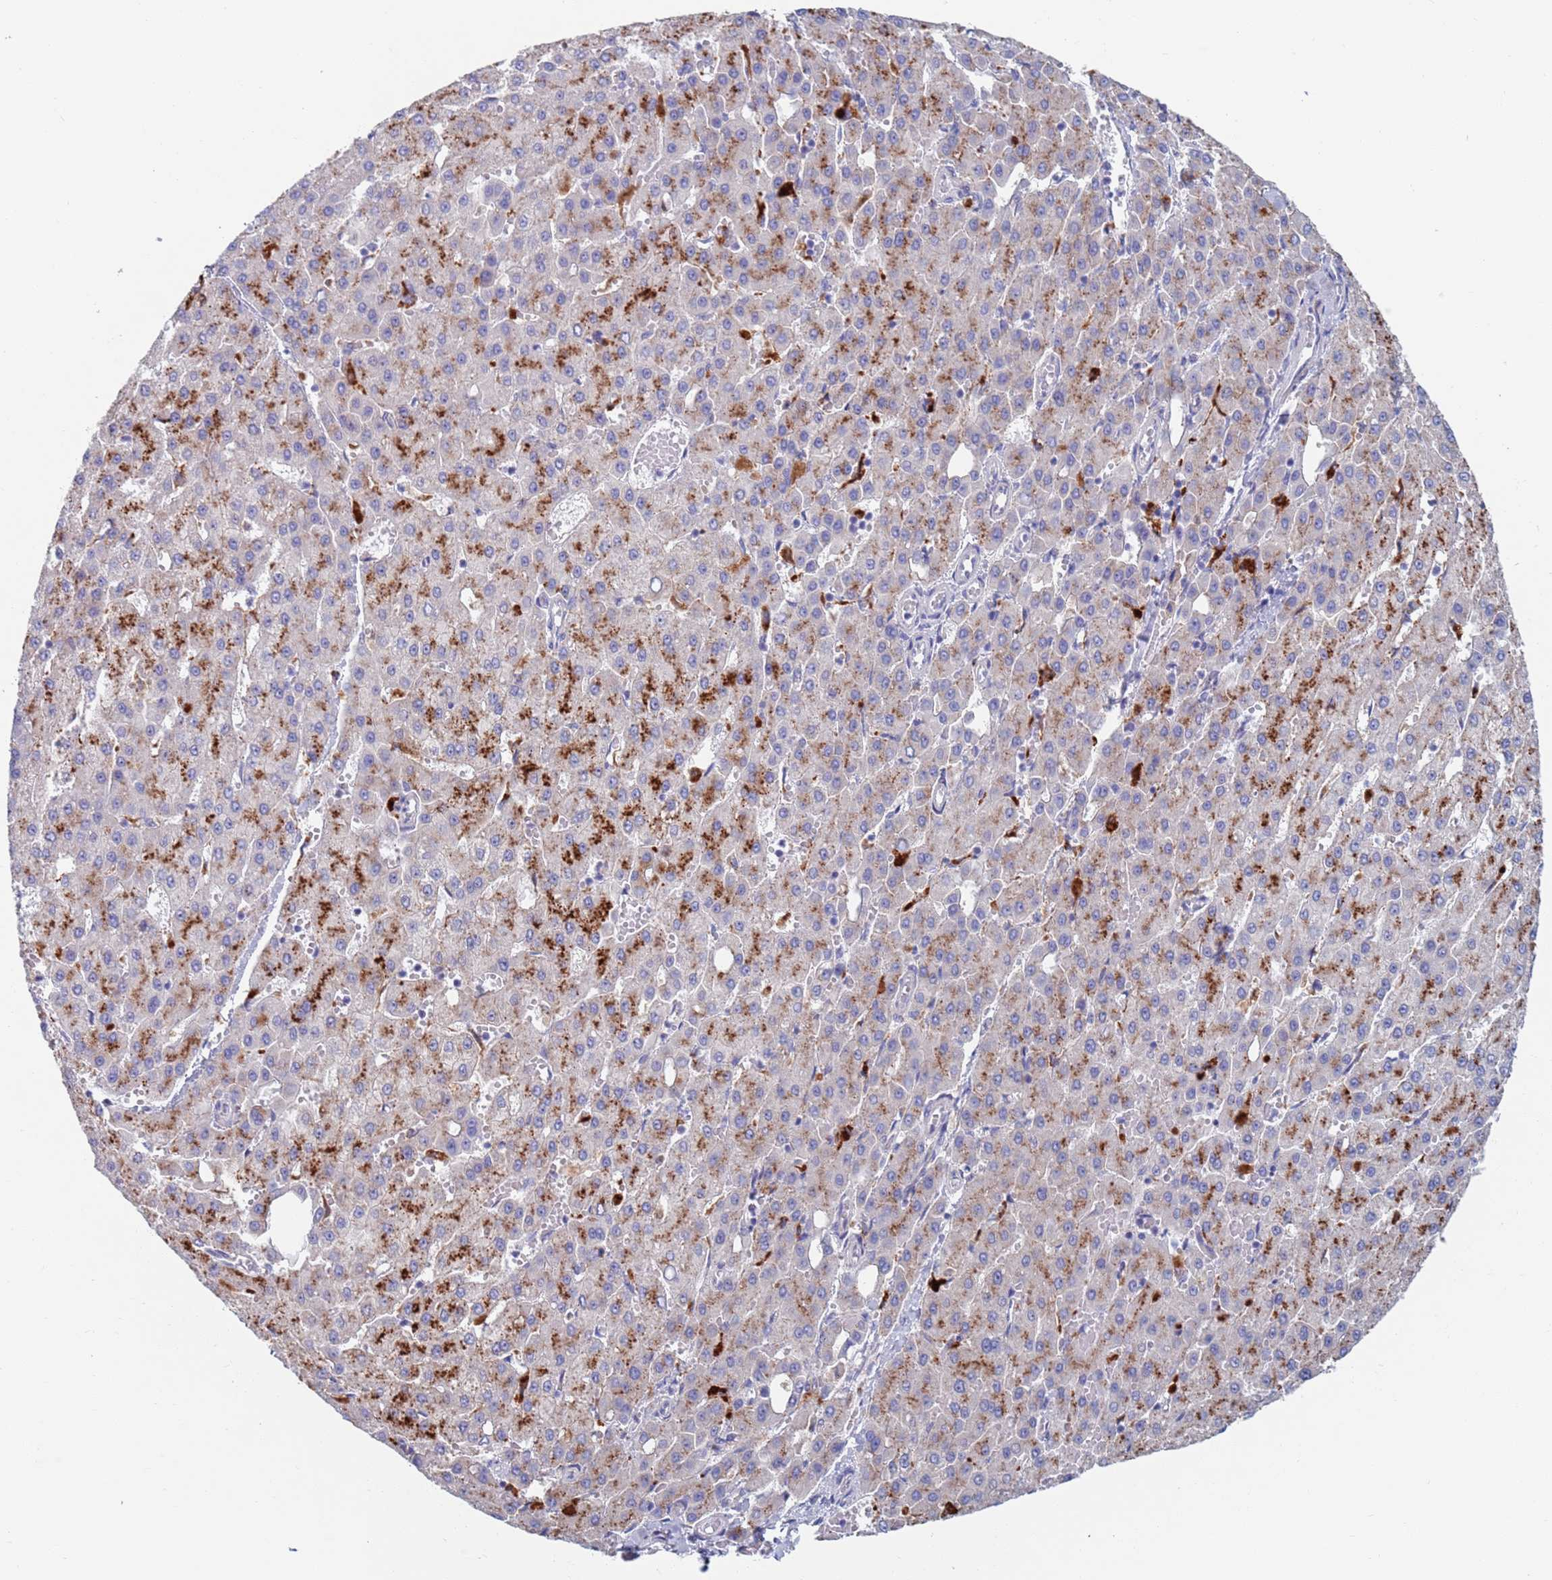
{"staining": {"intensity": "strong", "quantity": "25%-75%", "location": "cytoplasmic/membranous"}, "tissue": "liver cancer", "cell_type": "Tumor cells", "image_type": "cancer", "snomed": [{"axis": "morphology", "description": "Carcinoma, Hepatocellular, NOS"}, {"axis": "topography", "description": "Liver"}], "caption": "Strong cytoplasmic/membranous staining is identified in about 25%-75% of tumor cells in liver hepatocellular carcinoma. (brown staining indicates protein expression, while blue staining denotes nuclei).", "gene": "FUCA1", "patient": {"sex": "male", "age": 47}}